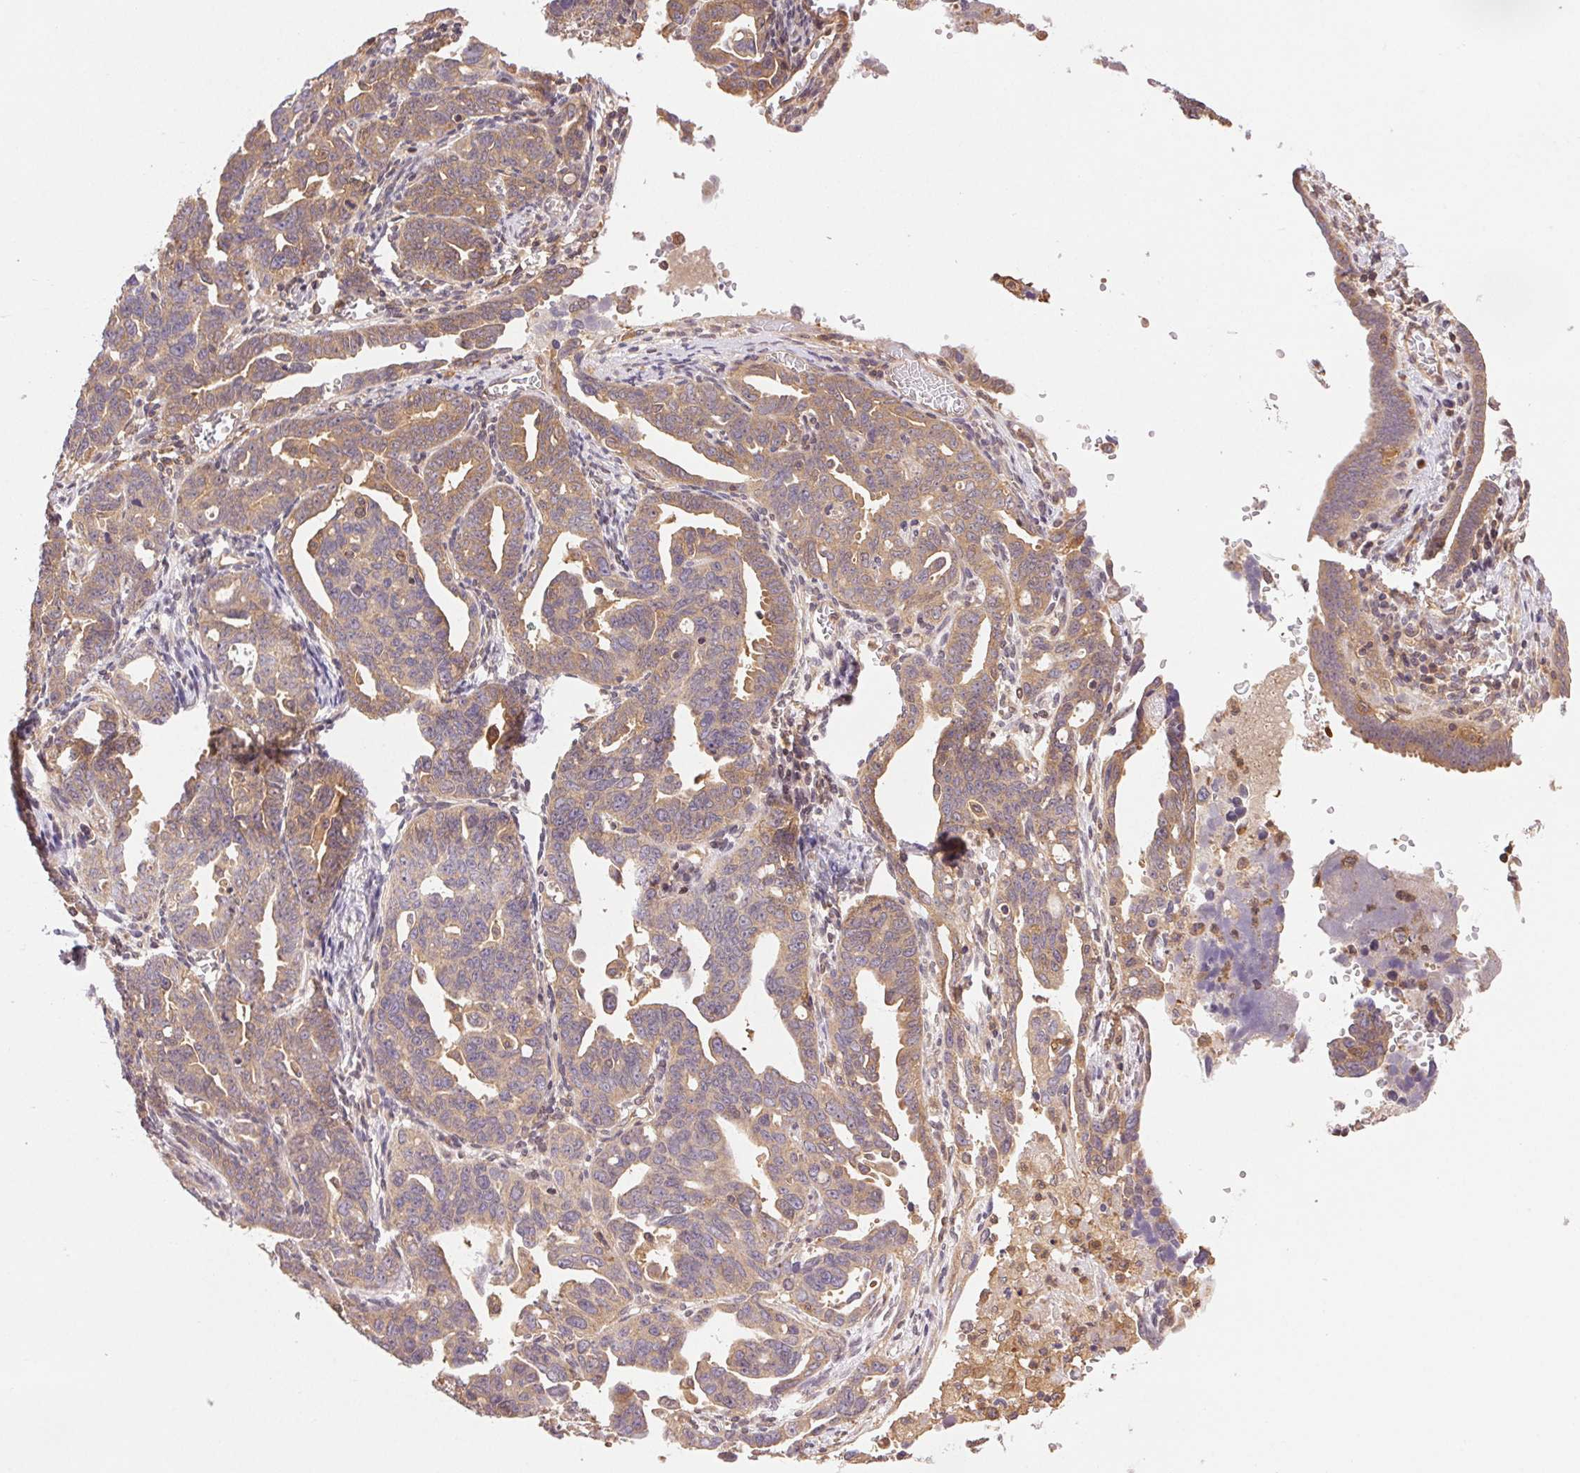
{"staining": {"intensity": "weak", "quantity": ">75%", "location": "cytoplasmic/membranous"}, "tissue": "ovarian cancer", "cell_type": "Tumor cells", "image_type": "cancer", "snomed": [{"axis": "morphology", "description": "Cystadenocarcinoma, serous, NOS"}, {"axis": "topography", "description": "Ovary"}], "caption": "Protein expression by immunohistochemistry (IHC) shows weak cytoplasmic/membranous positivity in approximately >75% of tumor cells in serous cystadenocarcinoma (ovarian). The protein of interest is shown in brown color, while the nuclei are stained blue.", "gene": "GDI2", "patient": {"sex": "female", "age": 69}}